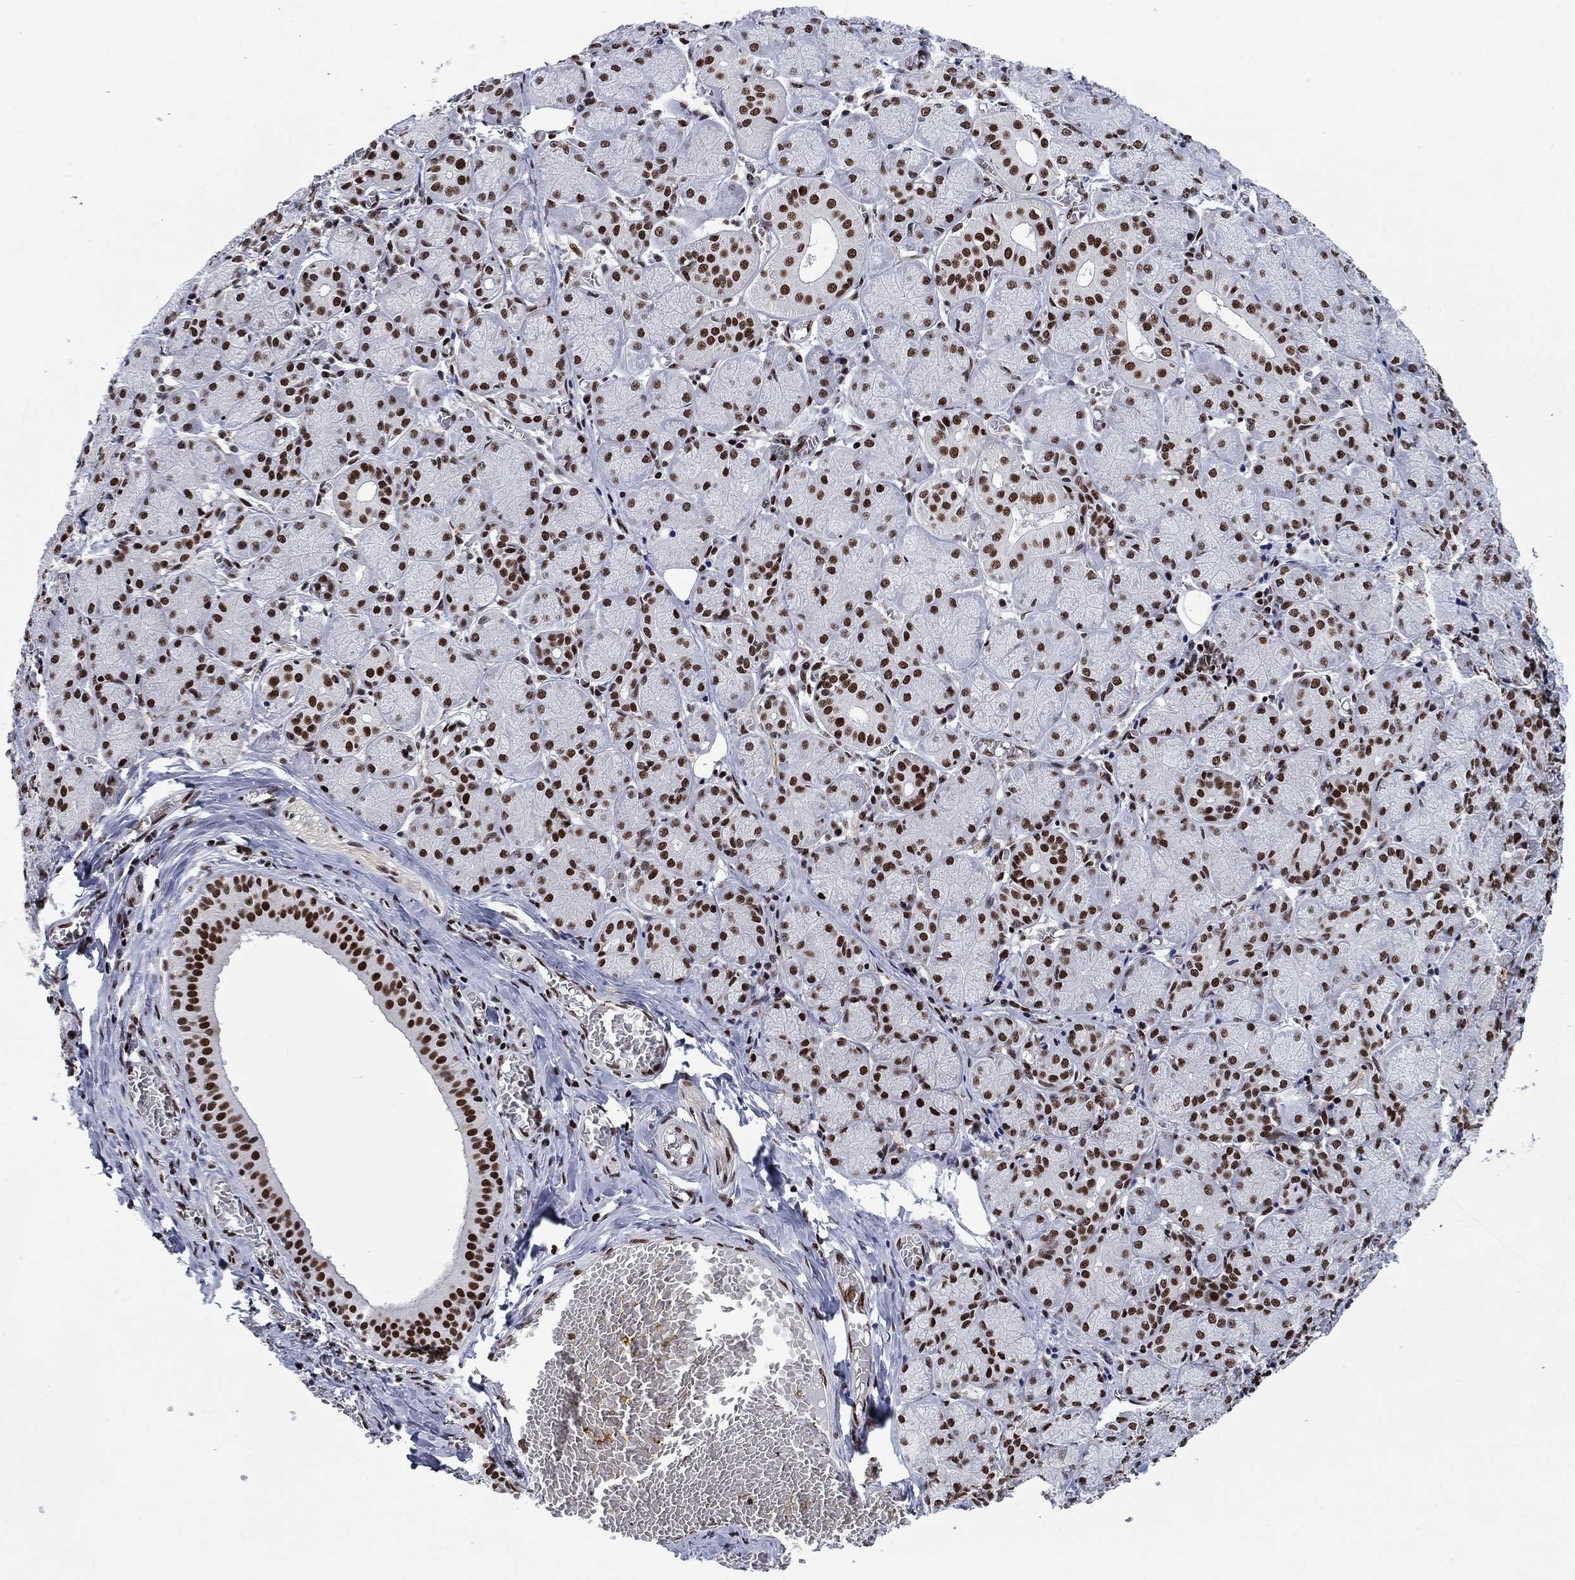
{"staining": {"intensity": "strong", "quantity": ">75%", "location": "nuclear"}, "tissue": "salivary gland", "cell_type": "Glandular cells", "image_type": "normal", "snomed": [{"axis": "morphology", "description": "Normal tissue, NOS"}, {"axis": "topography", "description": "Salivary gland"}, {"axis": "topography", "description": "Peripheral nerve tissue"}], "caption": "Immunohistochemical staining of unremarkable human salivary gland displays strong nuclear protein expression in approximately >75% of glandular cells.", "gene": "RPRD1B", "patient": {"sex": "female", "age": 24}}